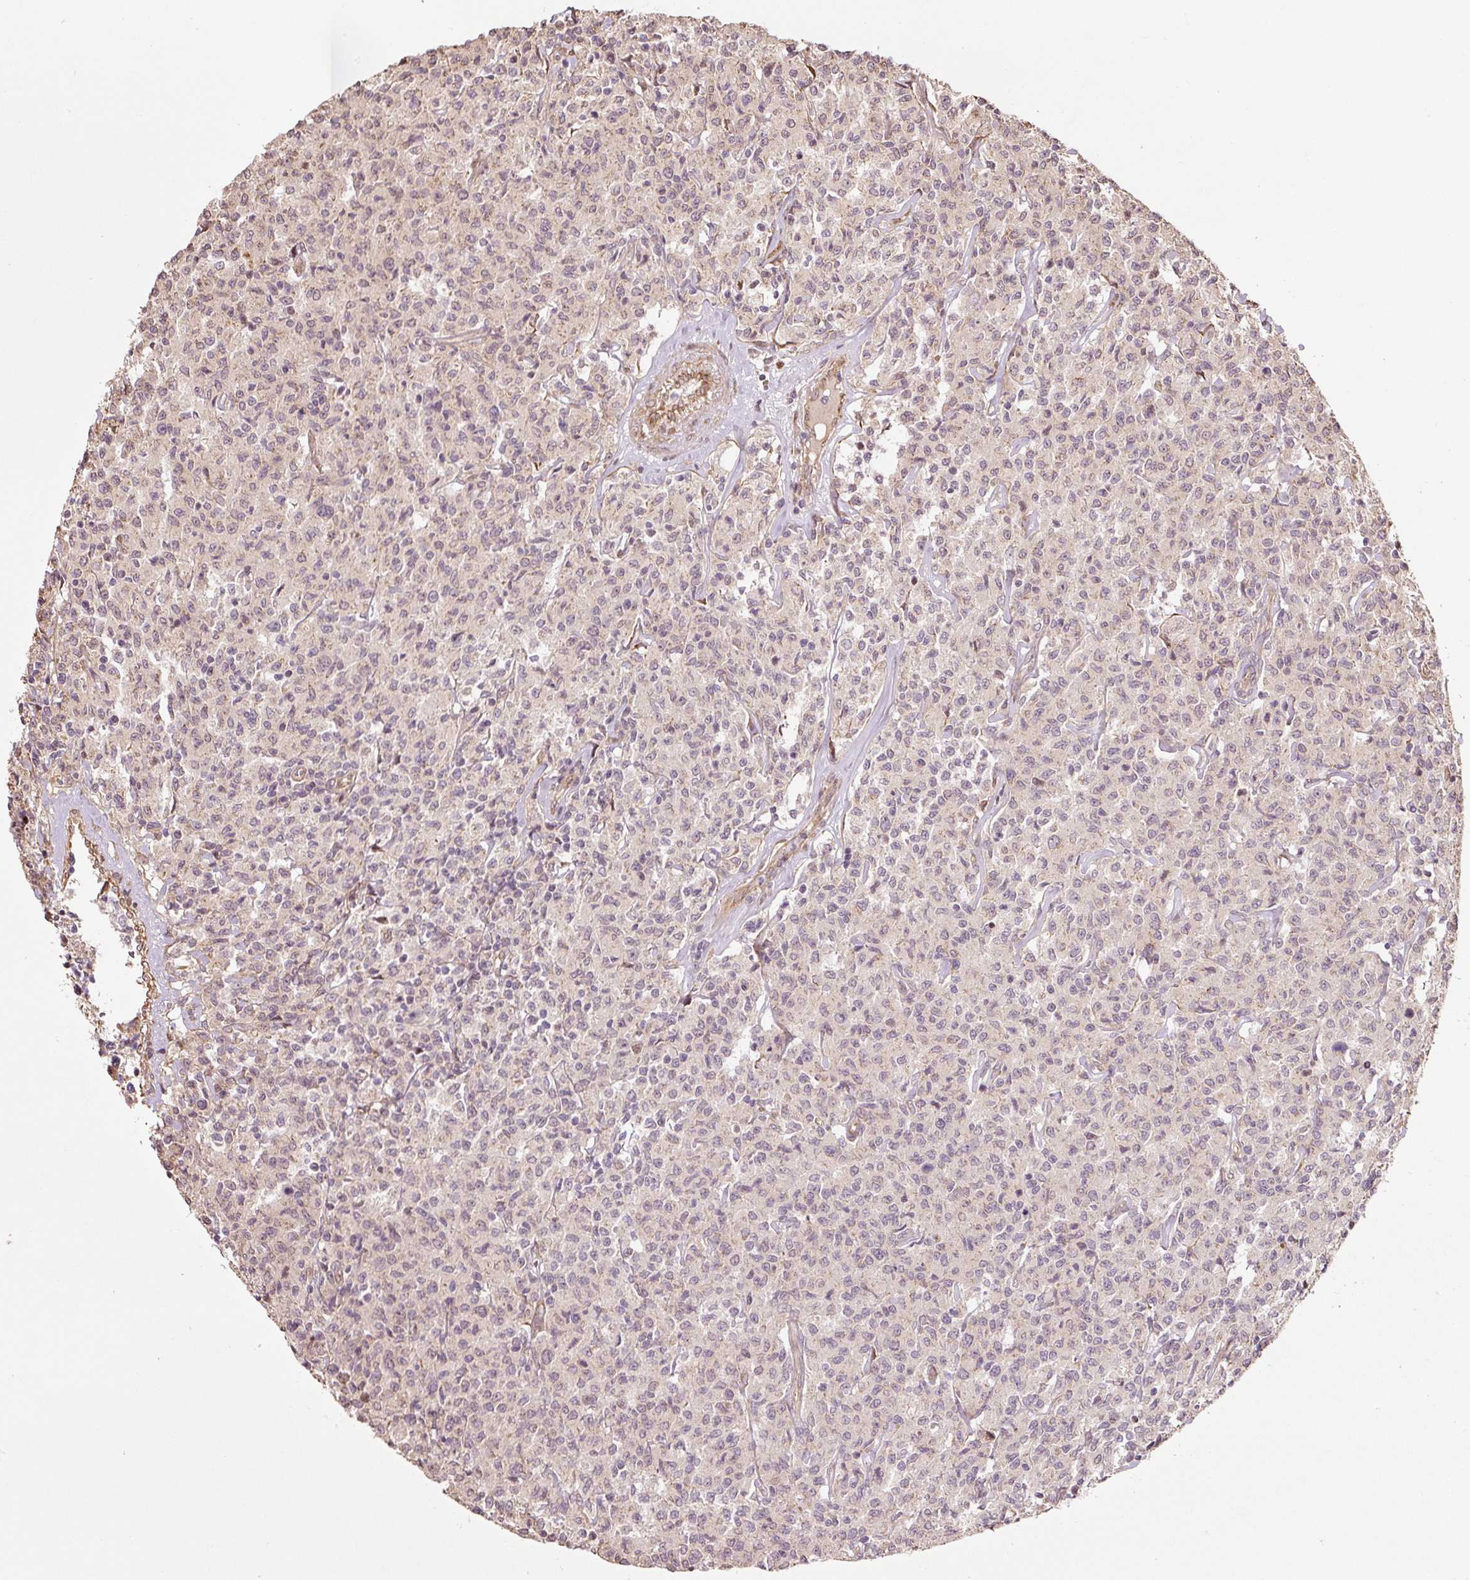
{"staining": {"intensity": "negative", "quantity": "none", "location": "none"}, "tissue": "lymphoma", "cell_type": "Tumor cells", "image_type": "cancer", "snomed": [{"axis": "morphology", "description": "Malignant lymphoma, non-Hodgkin's type, Low grade"}, {"axis": "topography", "description": "Small intestine"}], "caption": "The micrograph displays no staining of tumor cells in malignant lymphoma, non-Hodgkin's type (low-grade). Brightfield microscopy of immunohistochemistry stained with DAB (3,3'-diaminobenzidine) (brown) and hematoxylin (blue), captured at high magnification.", "gene": "ETF1", "patient": {"sex": "female", "age": 59}}